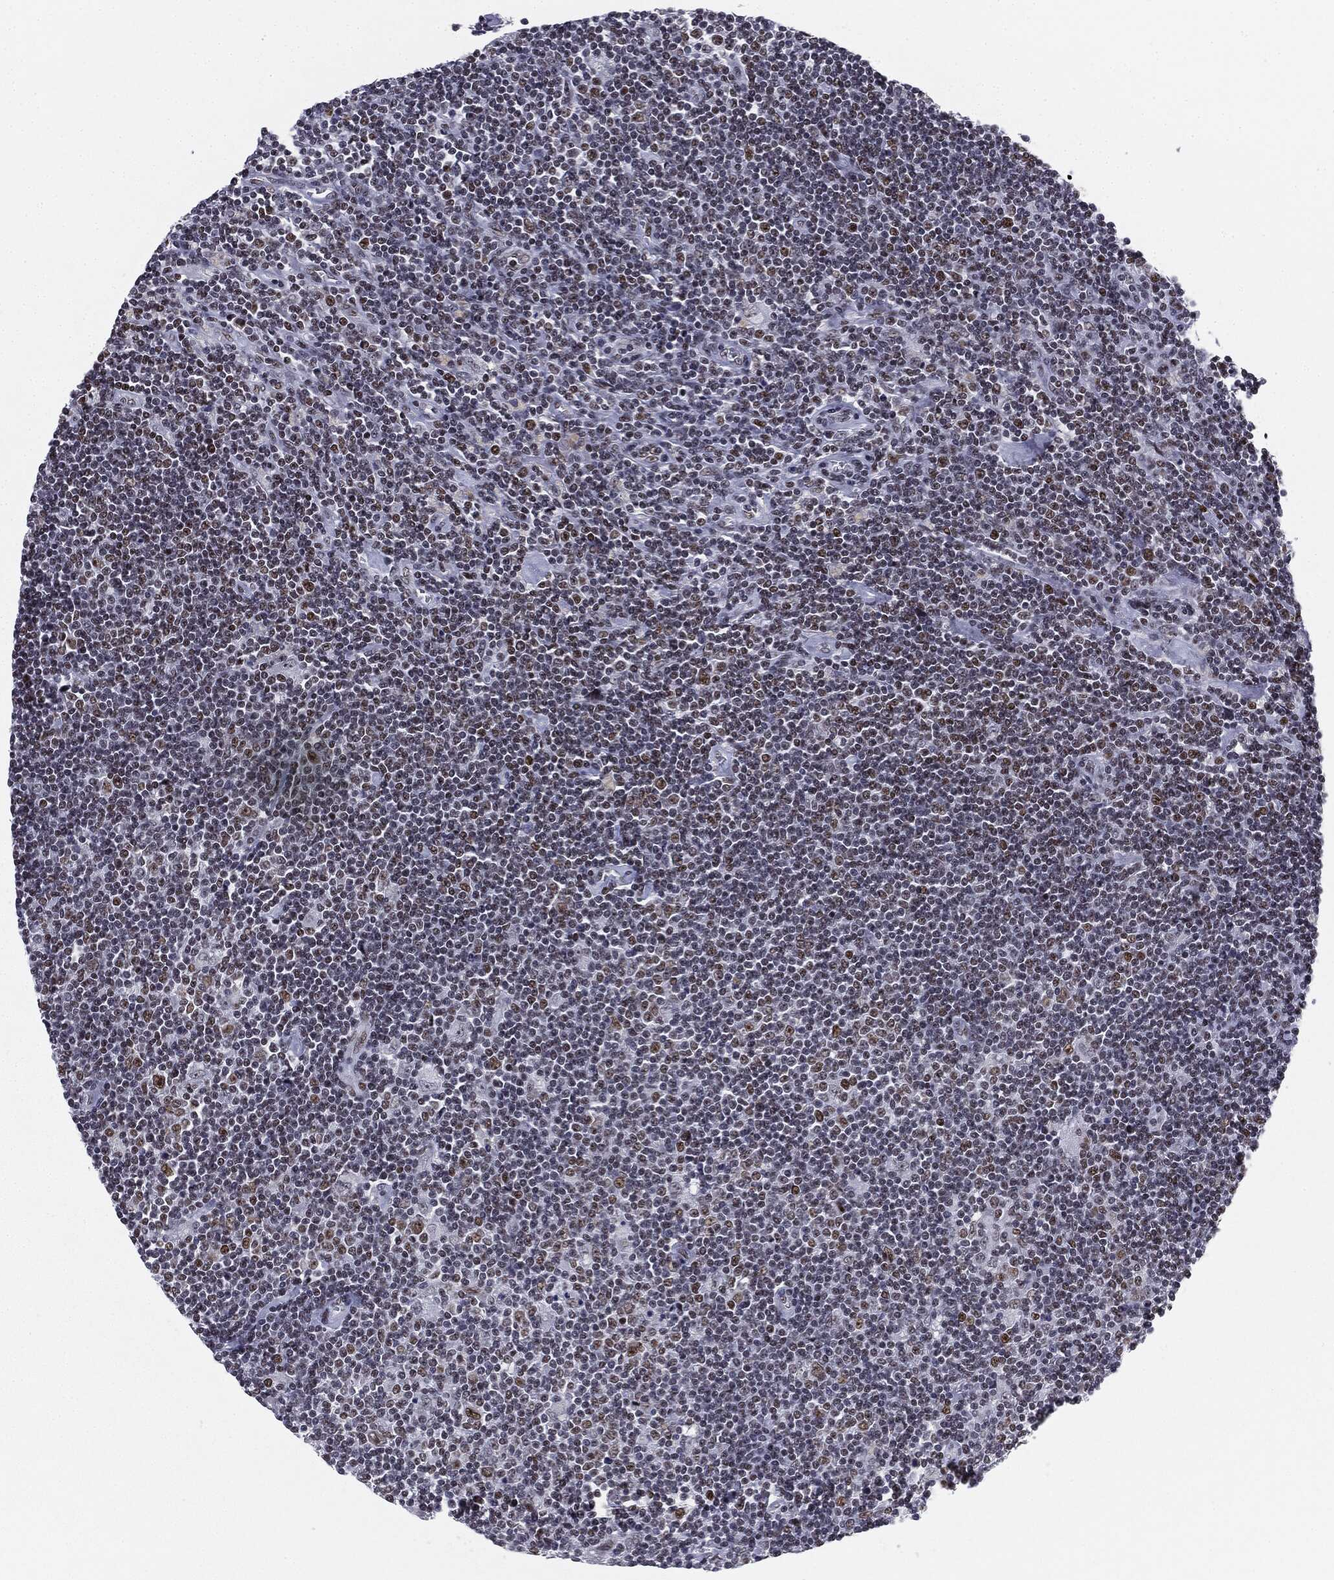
{"staining": {"intensity": "moderate", "quantity": "25%-75%", "location": "nuclear"}, "tissue": "lymphoma", "cell_type": "Tumor cells", "image_type": "cancer", "snomed": [{"axis": "morphology", "description": "Hodgkin's disease, NOS"}, {"axis": "topography", "description": "Lymph node"}], "caption": "Immunohistochemistry (DAB (3,3'-diaminobenzidine)) staining of Hodgkin's disease displays moderate nuclear protein positivity in about 25%-75% of tumor cells.", "gene": "MDC1", "patient": {"sex": "male", "age": 40}}